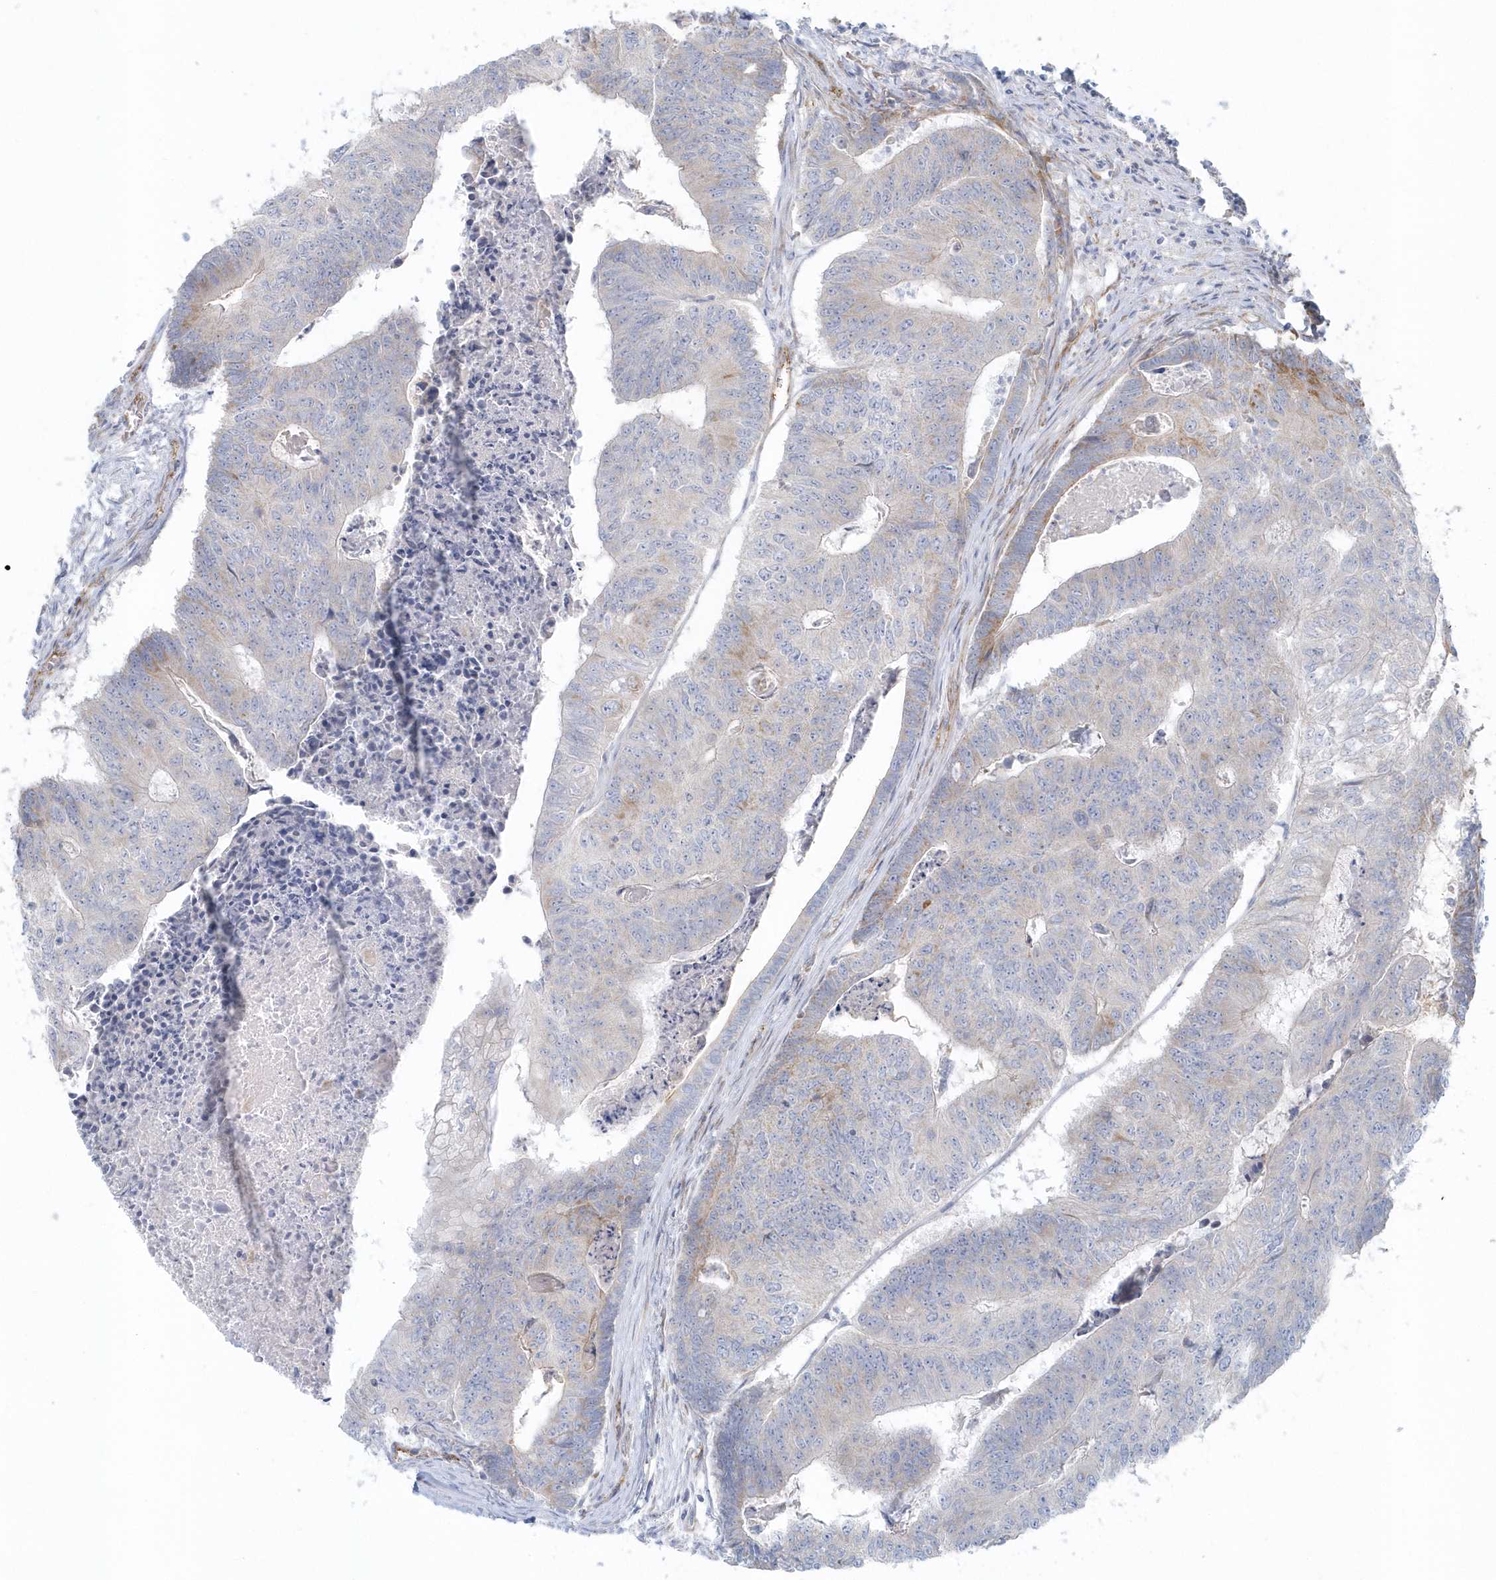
{"staining": {"intensity": "weak", "quantity": "<25%", "location": "cytoplasmic/membranous"}, "tissue": "colorectal cancer", "cell_type": "Tumor cells", "image_type": "cancer", "snomed": [{"axis": "morphology", "description": "Adenocarcinoma, NOS"}, {"axis": "topography", "description": "Colon"}], "caption": "Immunohistochemistry photomicrograph of colorectal adenocarcinoma stained for a protein (brown), which reveals no positivity in tumor cells. The staining is performed using DAB (3,3'-diaminobenzidine) brown chromogen with nuclei counter-stained in using hematoxylin.", "gene": "GPR152", "patient": {"sex": "female", "age": 67}}